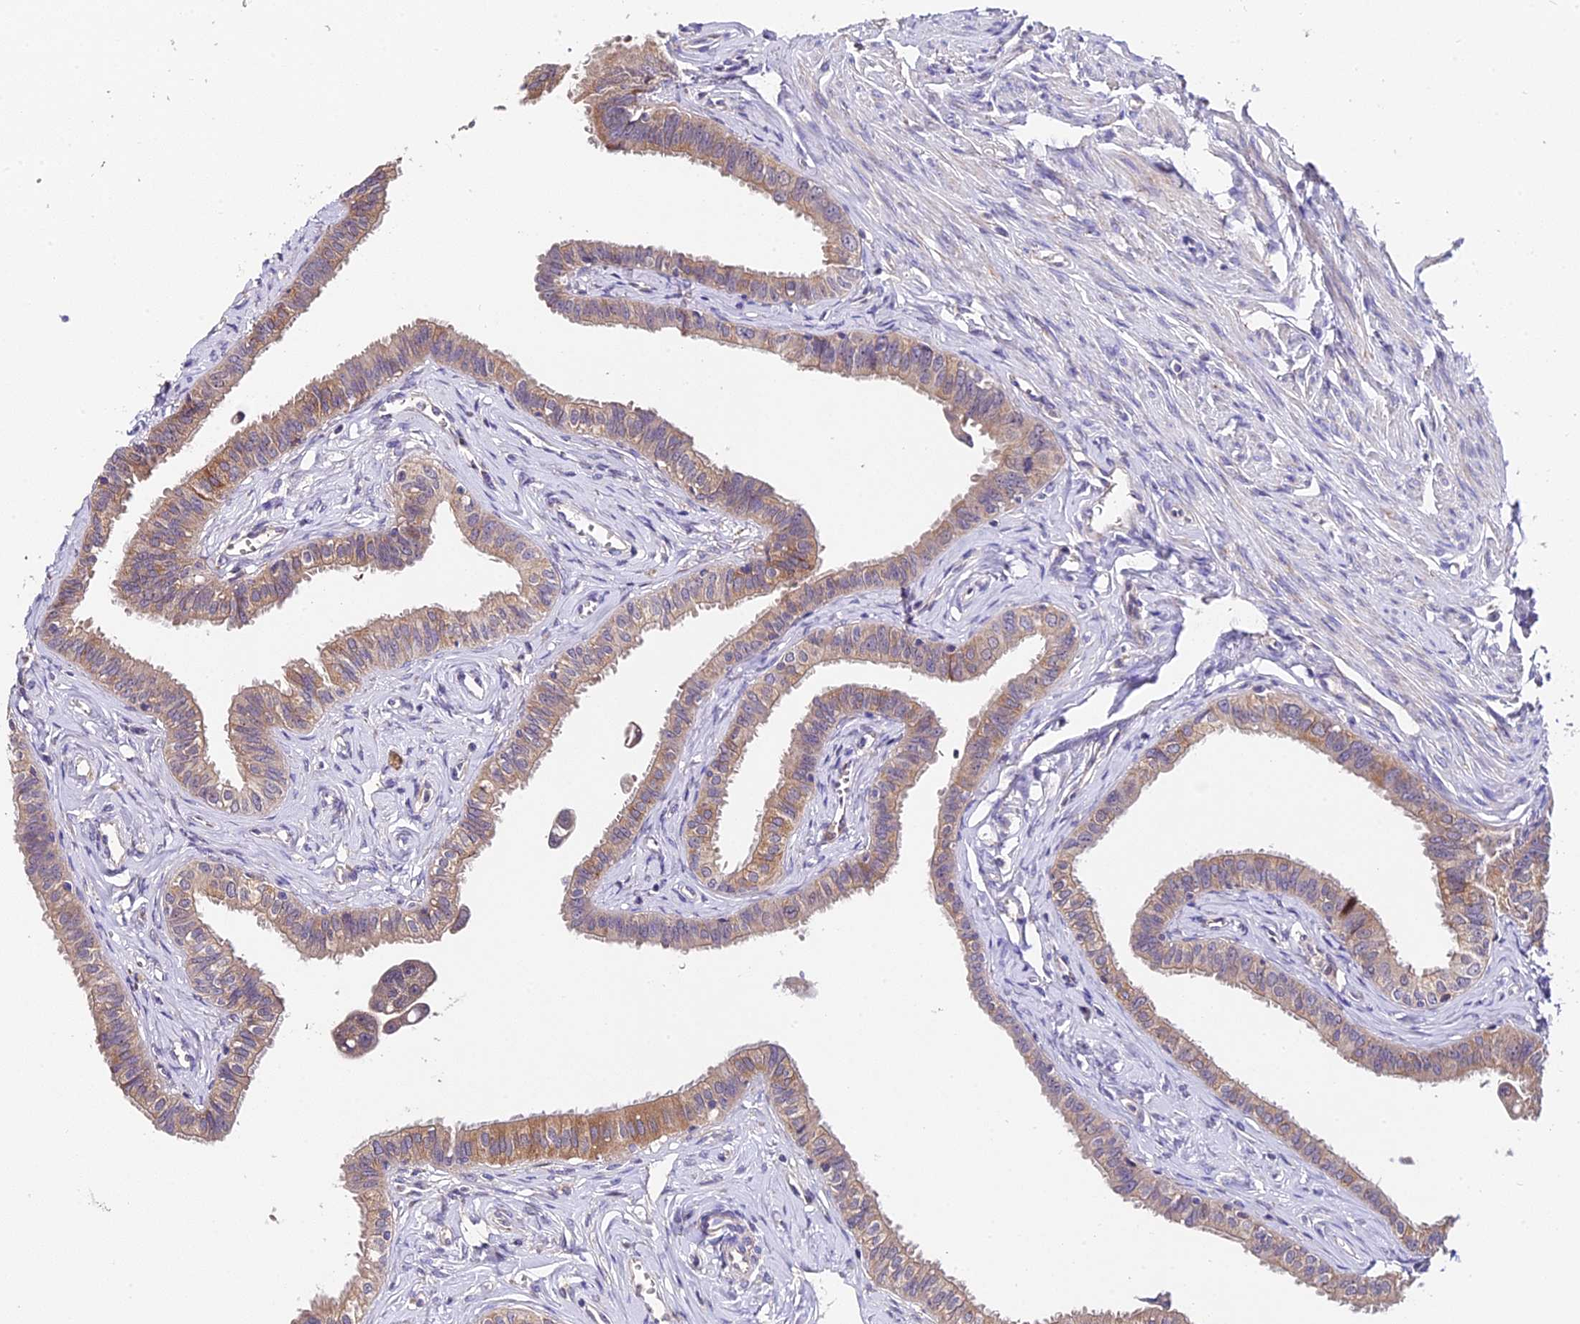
{"staining": {"intensity": "moderate", "quantity": "25%-75%", "location": "cytoplasmic/membranous"}, "tissue": "fallopian tube", "cell_type": "Glandular cells", "image_type": "normal", "snomed": [{"axis": "morphology", "description": "Normal tissue, NOS"}, {"axis": "morphology", "description": "Carcinoma, NOS"}, {"axis": "topography", "description": "Fallopian tube"}, {"axis": "topography", "description": "Ovary"}], "caption": "High-magnification brightfield microscopy of normal fallopian tube stained with DAB (3,3'-diaminobenzidine) (brown) and counterstained with hematoxylin (blue). glandular cells exhibit moderate cytoplasmic/membranous expression is identified in approximately25%-75% of cells.", "gene": "TRMT1", "patient": {"sex": "female", "age": 59}}